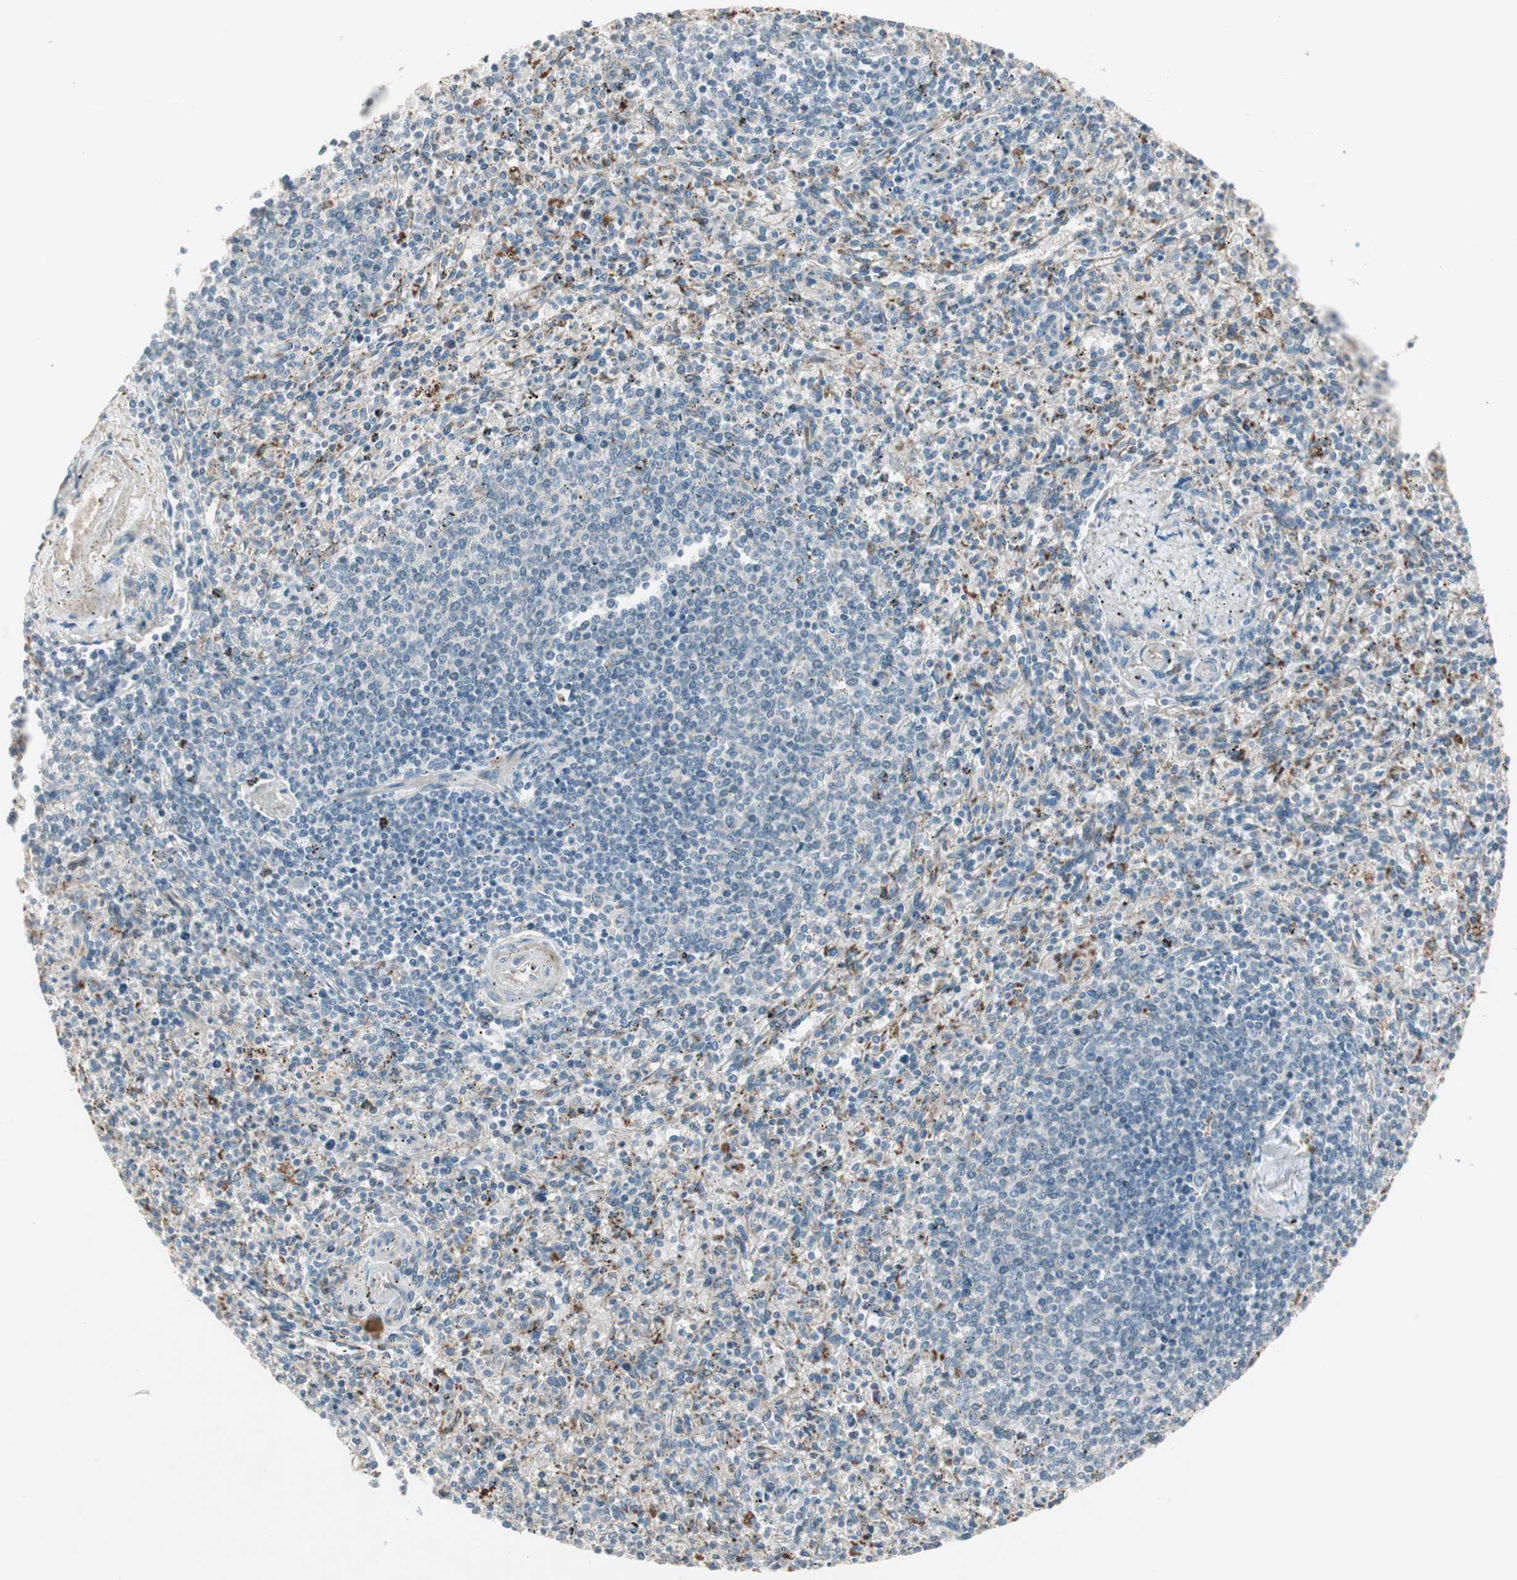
{"staining": {"intensity": "negative", "quantity": "none", "location": "none"}, "tissue": "spleen", "cell_type": "Cells in red pulp", "image_type": "normal", "snomed": [{"axis": "morphology", "description": "Normal tissue, NOS"}, {"axis": "topography", "description": "Spleen"}], "caption": "Immunohistochemistry of unremarkable human spleen displays no staining in cells in red pulp. (DAB IHC with hematoxylin counter stain).", "gene": "FGFR4", "patient": {"sex": "male", "age": 72}}